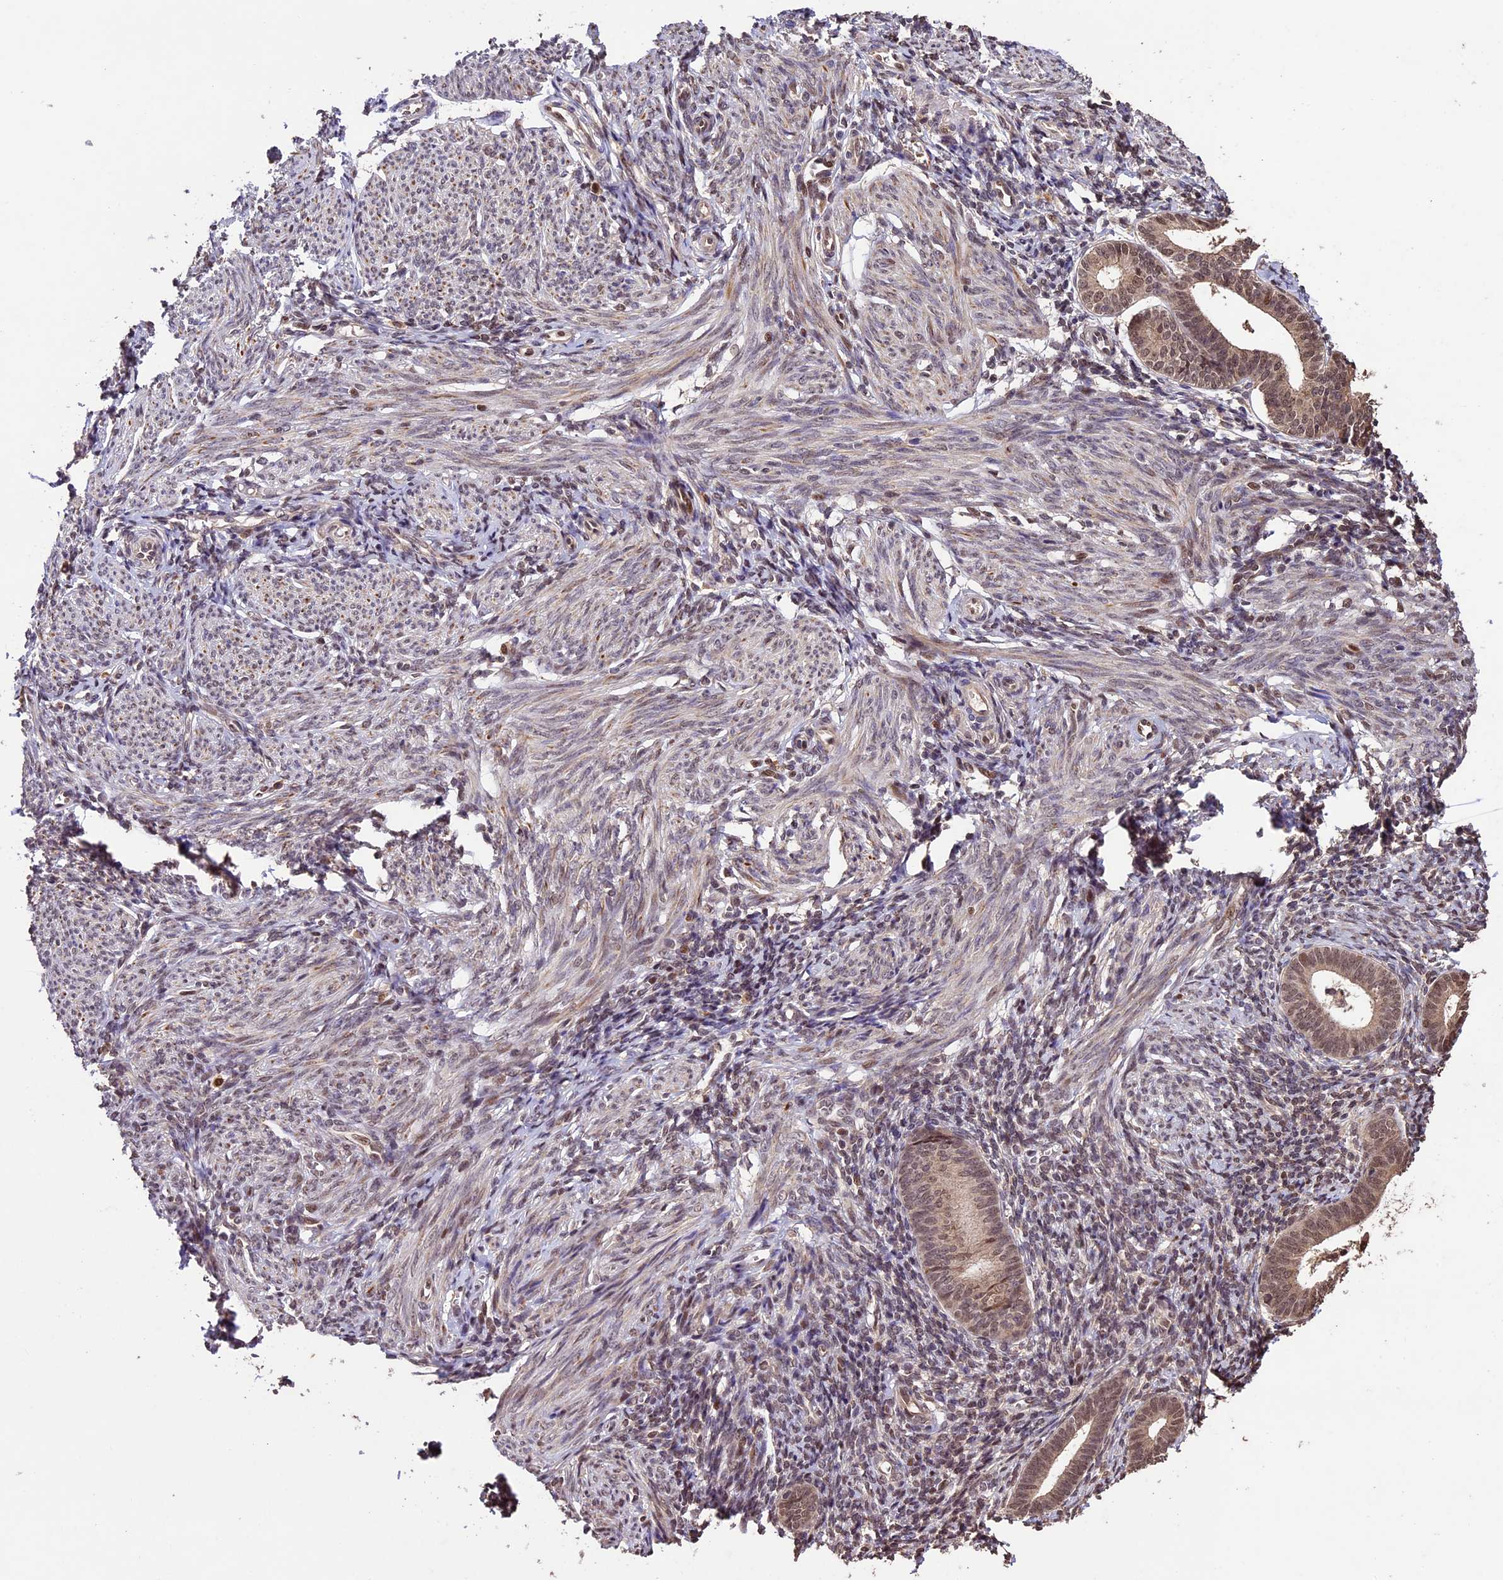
{"staining": {"intensity": "moderate", "quantity": "25%-75%", "location": "nuclear"}, "tissue": "endometrium", "cell_type": "Cells in endometrial stroma", "image_type": "normal", "snomed": [{"axis": "morphology", "description": "Normal tissue, NOS"}, {"axis": "morphology", "description": "Adenocarcinoma, NOS"}, {"axis": "topography", "description": "Endometrium"}], "caption": "Protein expression analysis of normal endometrium reveals moderate nuclear positivity in approximately 25%-75% of cells in endometrial stroma.", "gene": "CDKN2AIP", "patient": {"sex": "female", "age": 57}}